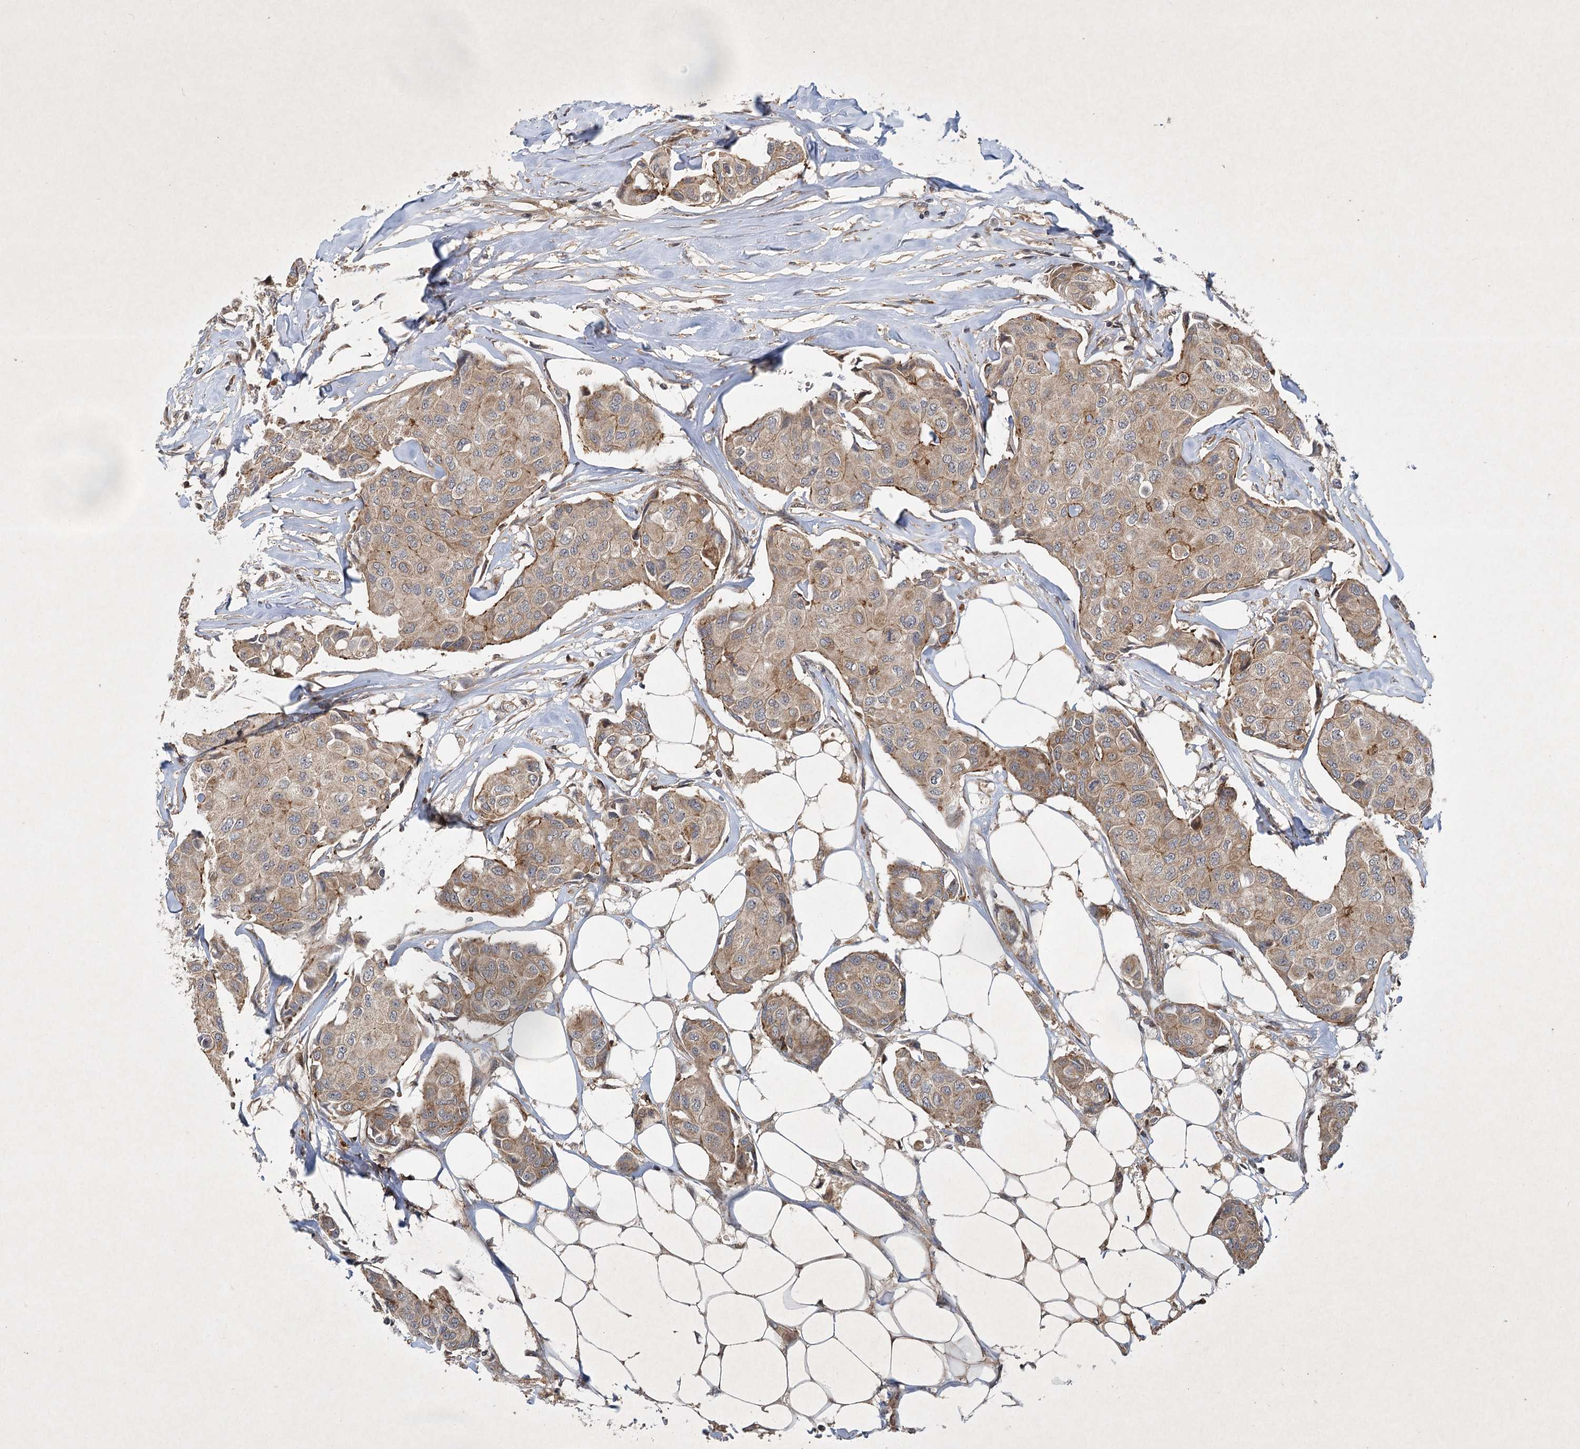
{"staining": {"intensity": "moderate", "quantity": ">75%", "location": "cytoplasmic/membranous"}, "tissue": "breast cancer", "cell_type": "Tumor cells", "image_type": "cancer", "snomed": [{"axis": "morphology", "description": "Duct carcinoma"}, {"axis": "topography", "description": "Breast"}], "caption": "The image displays a brown stain indicating the presence of a protein in the cytoplasmic/membranous of tumor cells in breast cancer. The staining was performed using DAB to visualize the protein expression in brown, while the nuclei were stained in blue with hematoxylin (Magnification: 20x).", "gene": "INSIG2", "patient": {"sex": "female", "age": 80}}